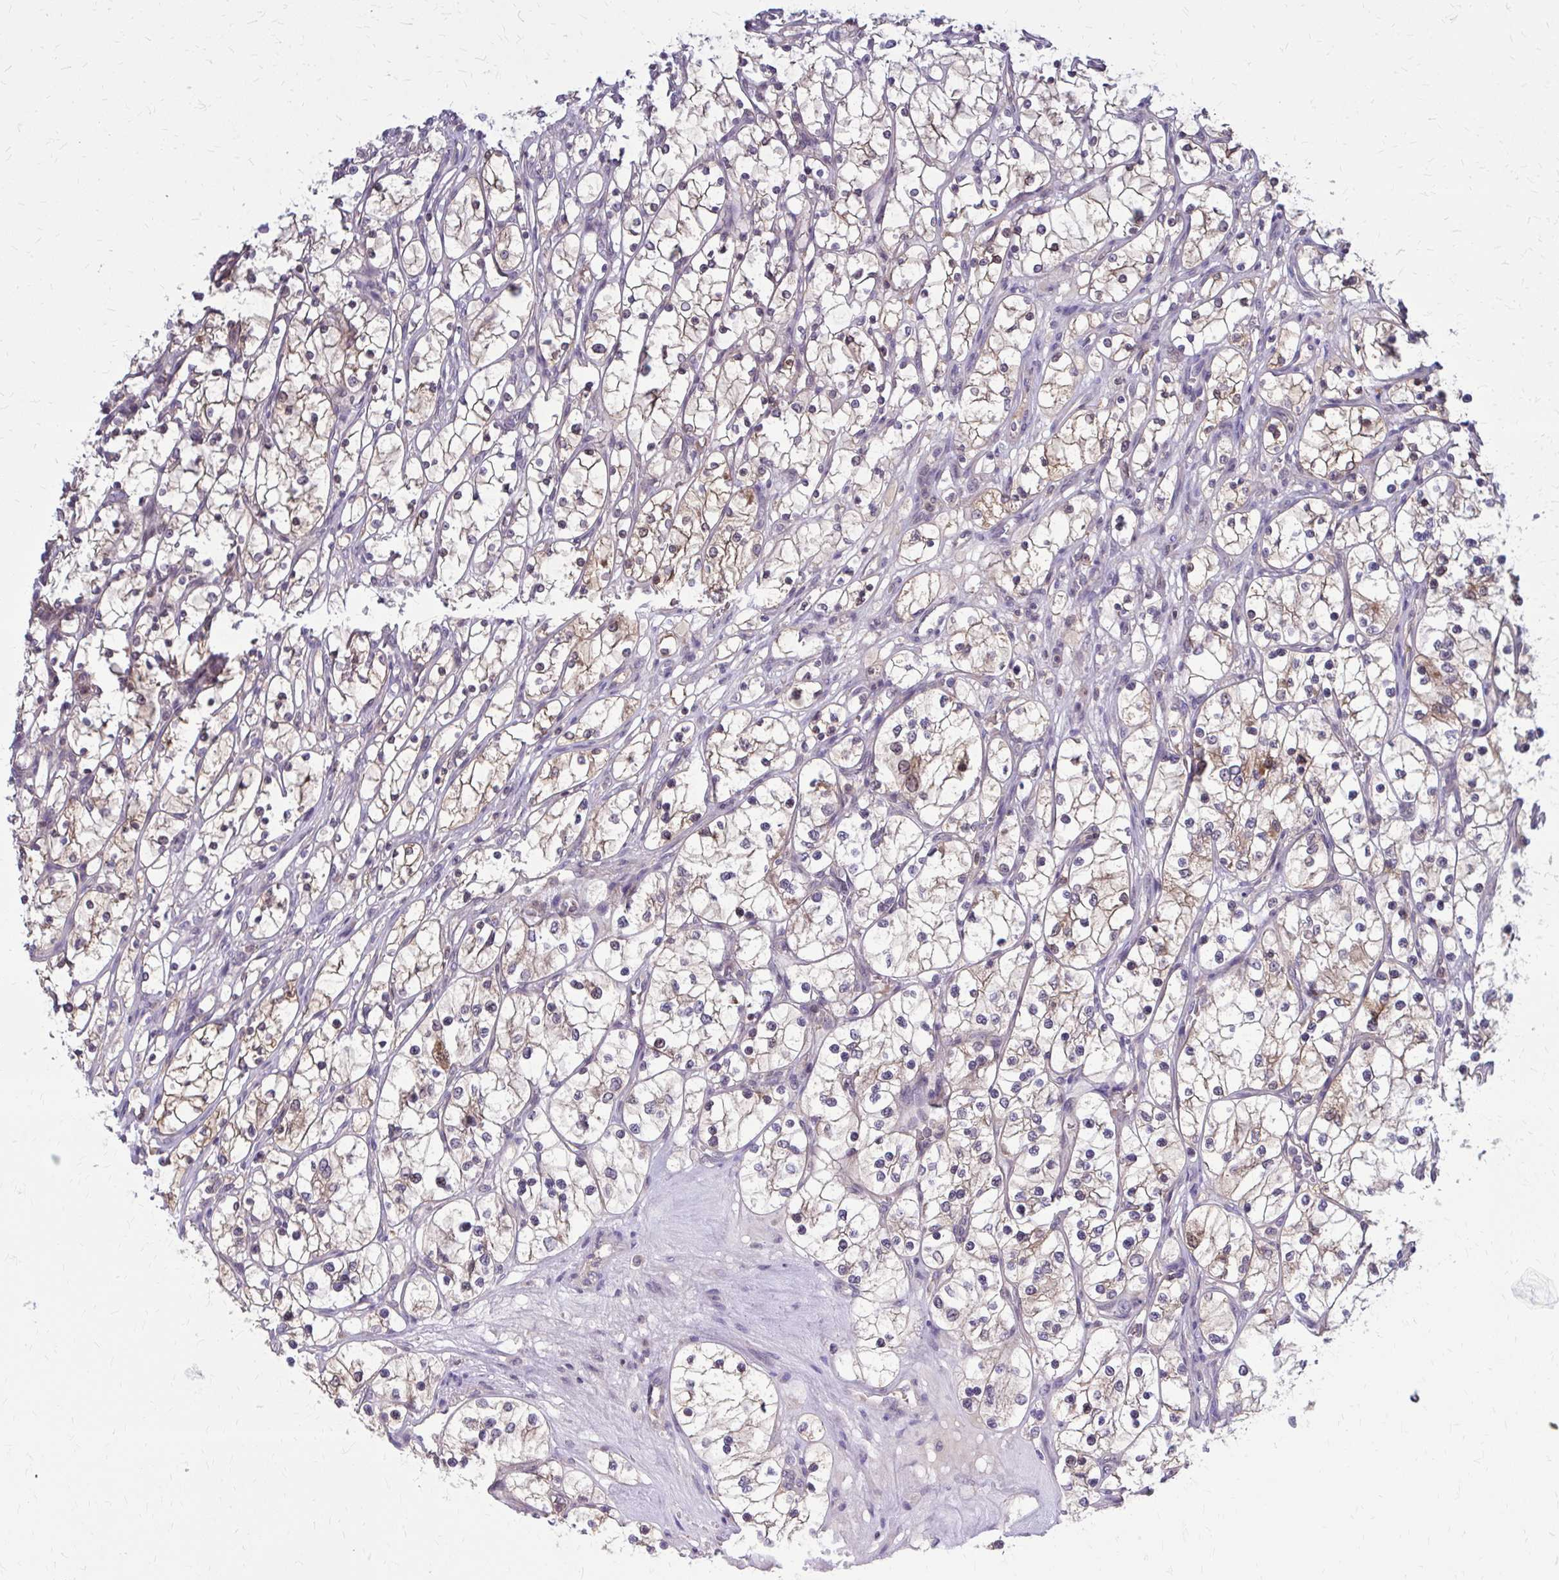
{"staining": {"intensity": "weak", "quantity": "25%-75%", "location": "cytoplasmic/membranous"}, "tissue": "renal cancer", "cell_type": "Tumor cells", "image_type": "cancer", "snomed": [{"axis": "morphology", "description": "Adenocarcinoma, NOS"}, {"axis": "topography", "description": "Kidney"}], "caption": "The image shows immunohistochemical staining of renal cancer. There is weak cytoplasmic/membranous expression is seen in approximately 25%-75% of tumor cells. (IHC, brightfield microscopy, high magnification).", "gene": "DBI", "patient": {"sex": "female", "age": 69}}